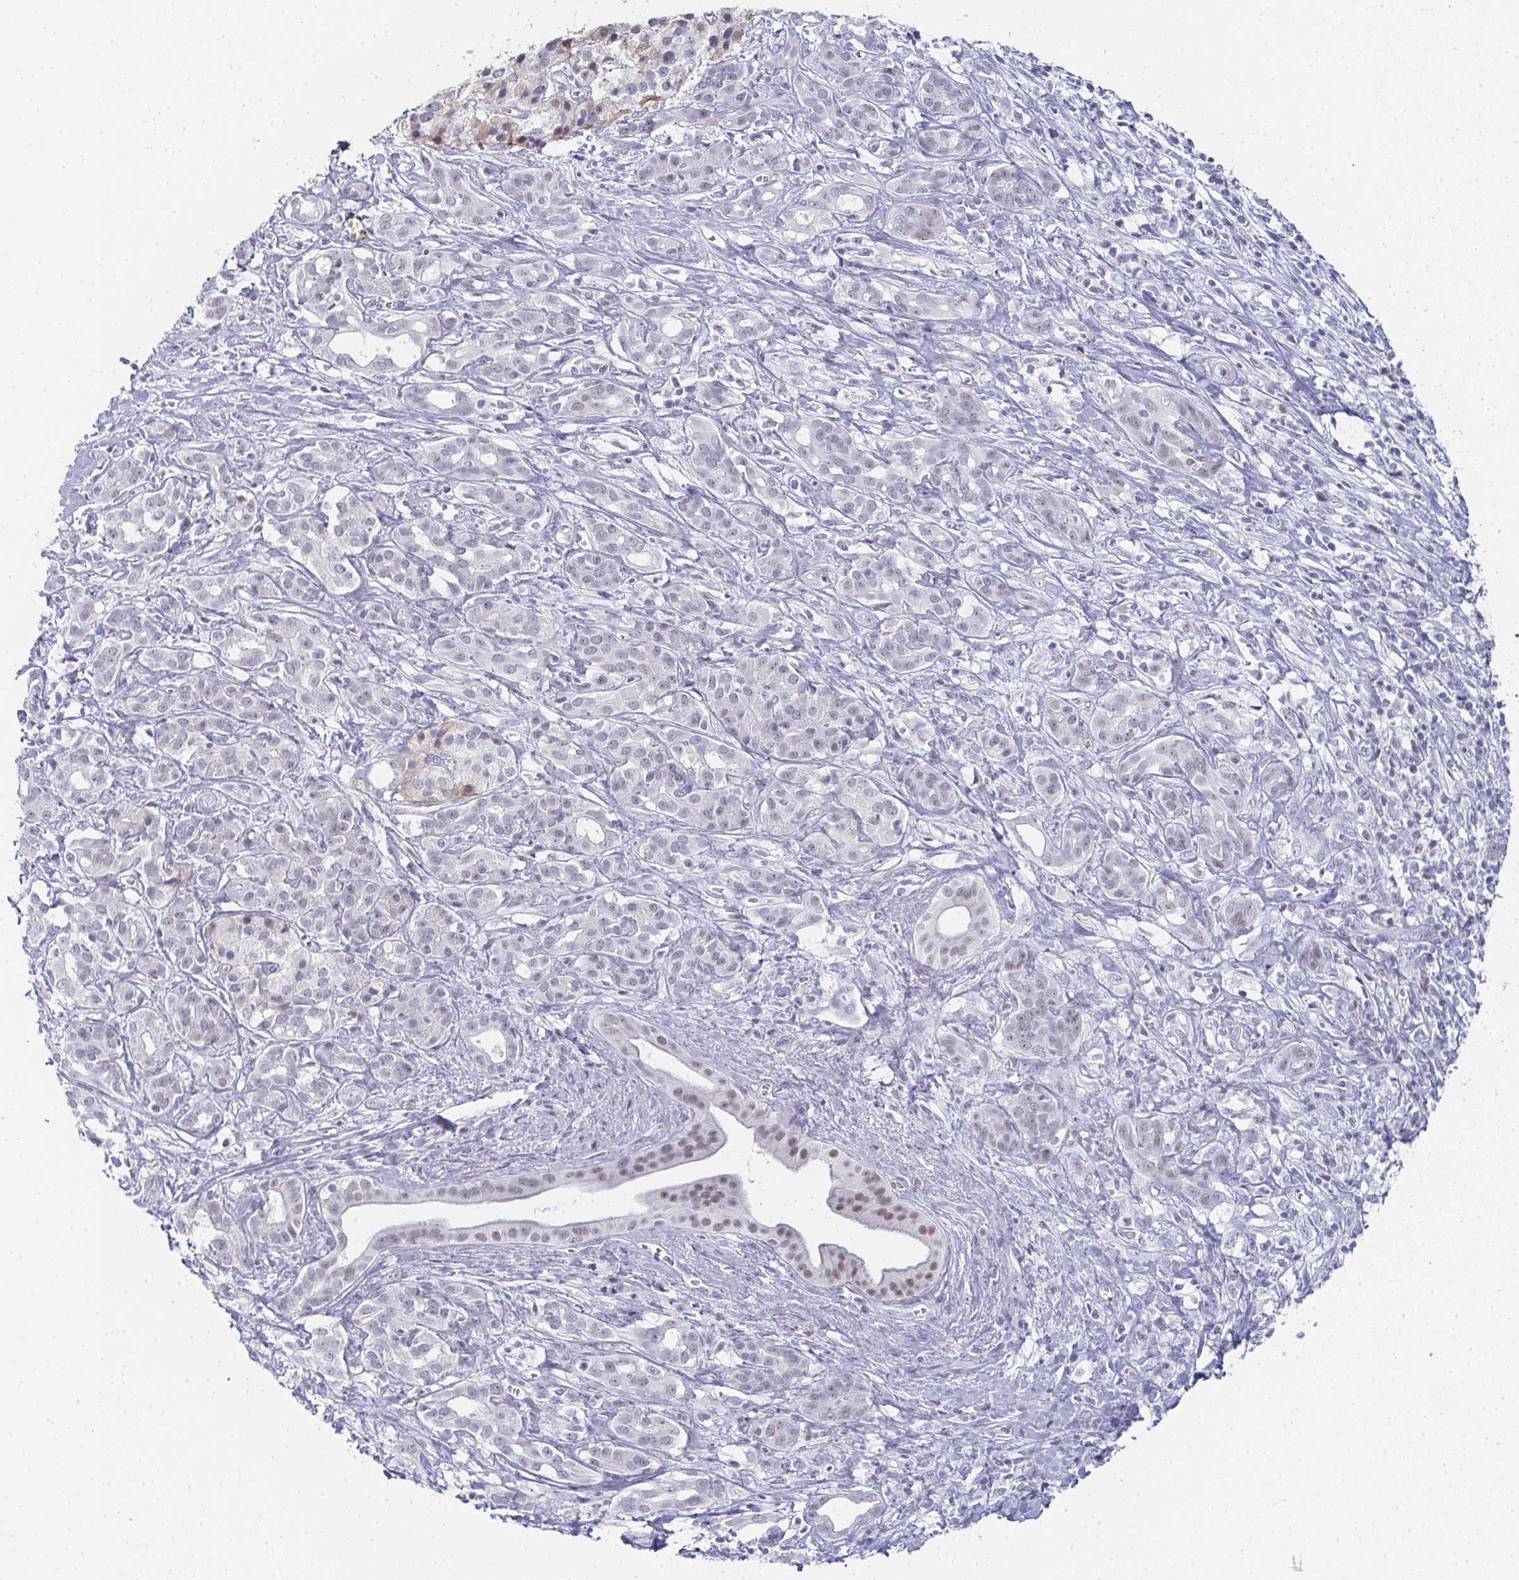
{"staining": {"intensity": "weak", "quantity": "<25%", "location": "nuclear"}, "tissue": "pancreatic cancer", "cell_type": "Tumor cells", "image_type": "cancer", "snomed": [{"axis": "morphology", "description": "Adenocarcinoma, NOS"}, {"axis": "topography", "description": "Pancreas"}], "caption": "The micrograph displays no significant staining in tumor cells of pancreatic cancer (adenocarcinoma).", "gene": "PYCR3", "patient": {"sex": "male", "age": 61}}